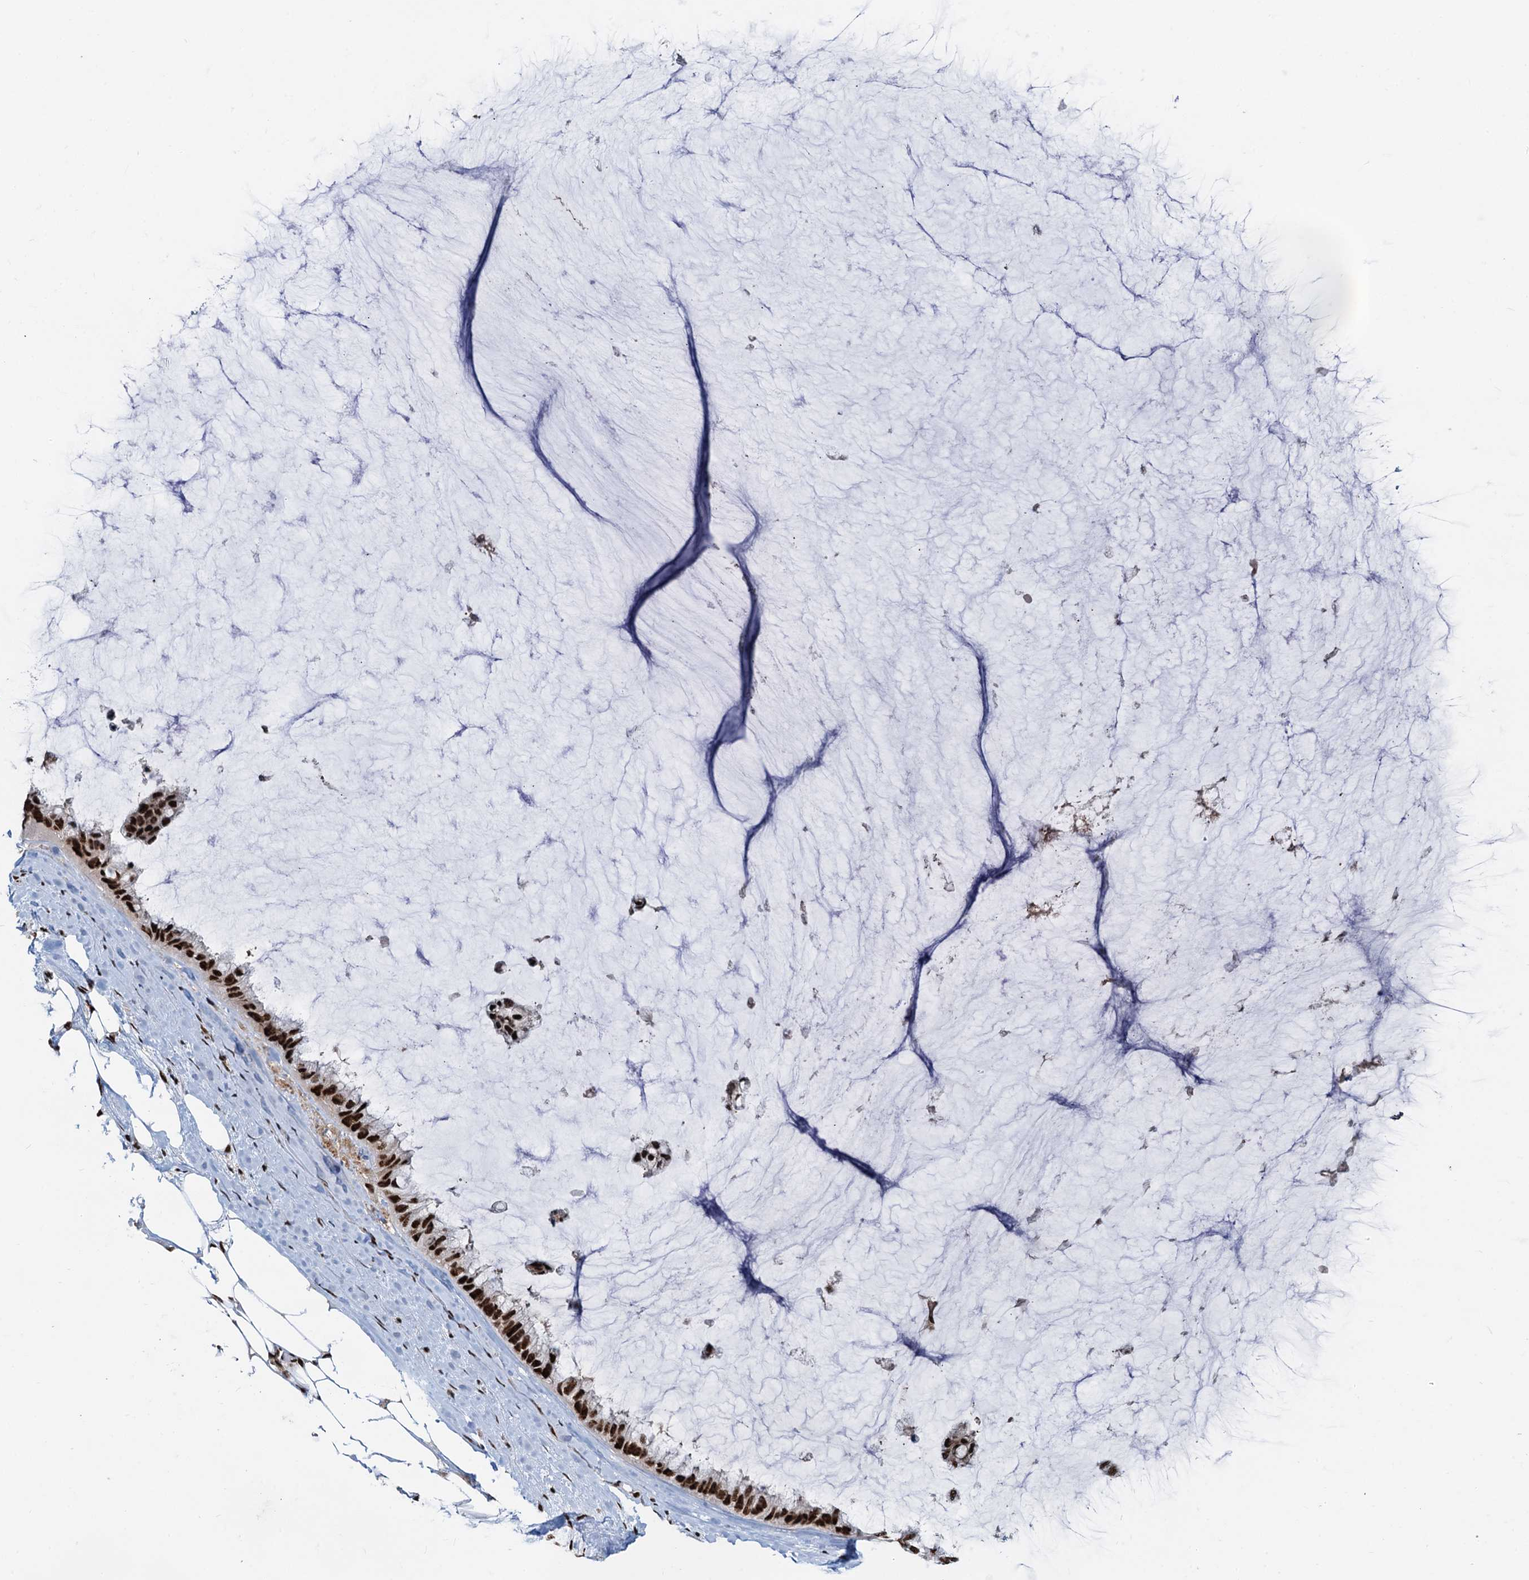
{"staining": {"intensity": "strong", "quantity": ">75%", "location": "nuclear"}, "tissue": "ovarian cancer", "cell_type": "Tumor cells", "image_type": "cancer", "snomed": [{"axis": "morphology", "description": "Cystadenocarcinoma, mucinous, NOS"}, {"axis": "topography", "description": "Ovary"}], "caption": "Ovarian cancer (mucinous cystadenocarcinoma) was stained to show a protein in brown. There is high levels of strong nuclear staining in approximately >75% of tumor cells.", "gene": "RBM26", "patient": {"sex": "female", "age": 39}}